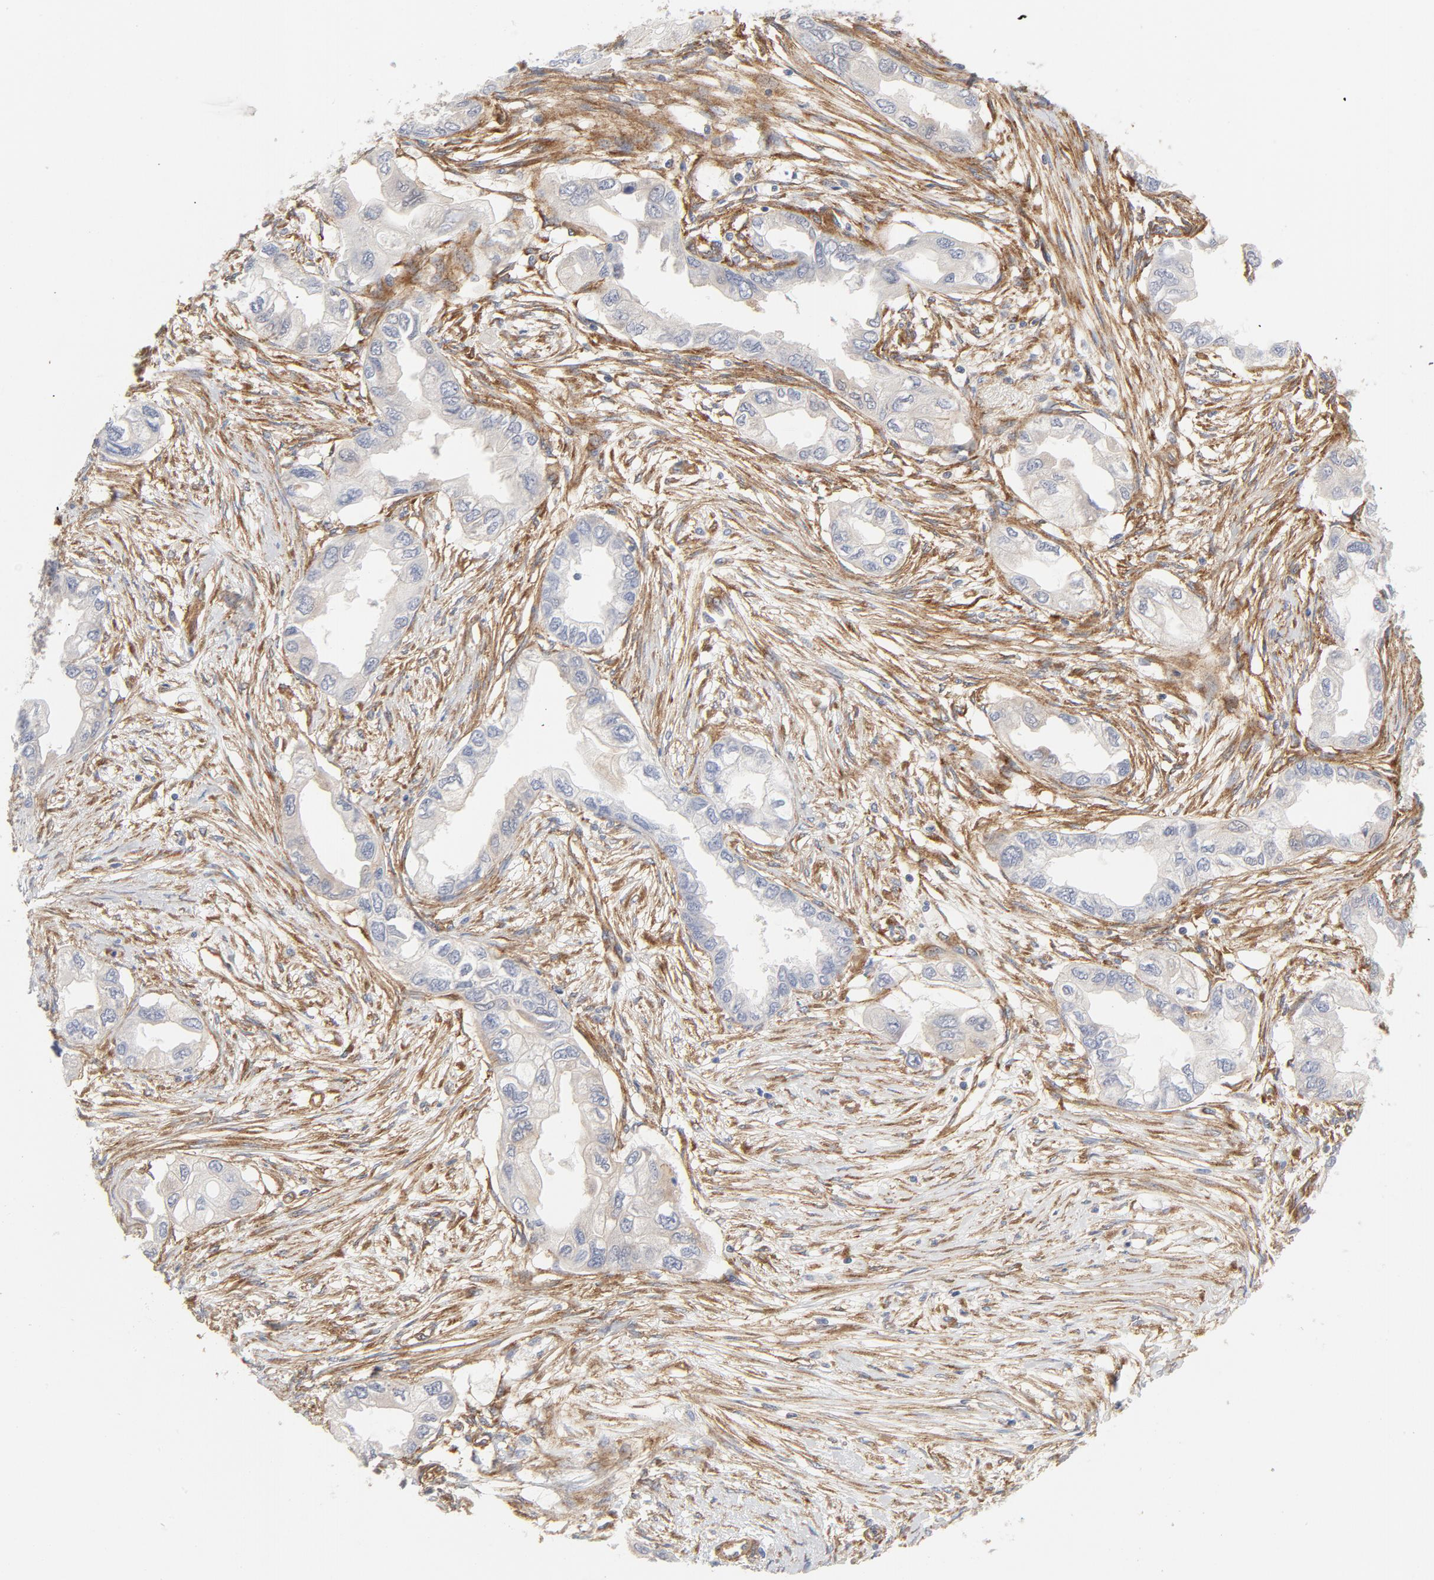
{"staining": {"intensity": "weak", "quantity": "<25%", "location": "cytoplasmic/membranous"}, "tissue": "endometrial cancer", "cell_type": "Tumor cells", "image_type": "cancer", "snomed": [{"axis": "morphology", "description": "Adenocarcinoma, NOS"}, {"axis": "topography", "description": "Endometrium"}], "caption": "This photomicrograph is of endometrial adenocarcinoma stained with immunohistochemistry (IHC) to label a protein in brown with the nuclei are counter-stained blue. There is no expression in tumor cells.", "gene": "AP2A1", "patient": {"sex": "female", "age": 67}}